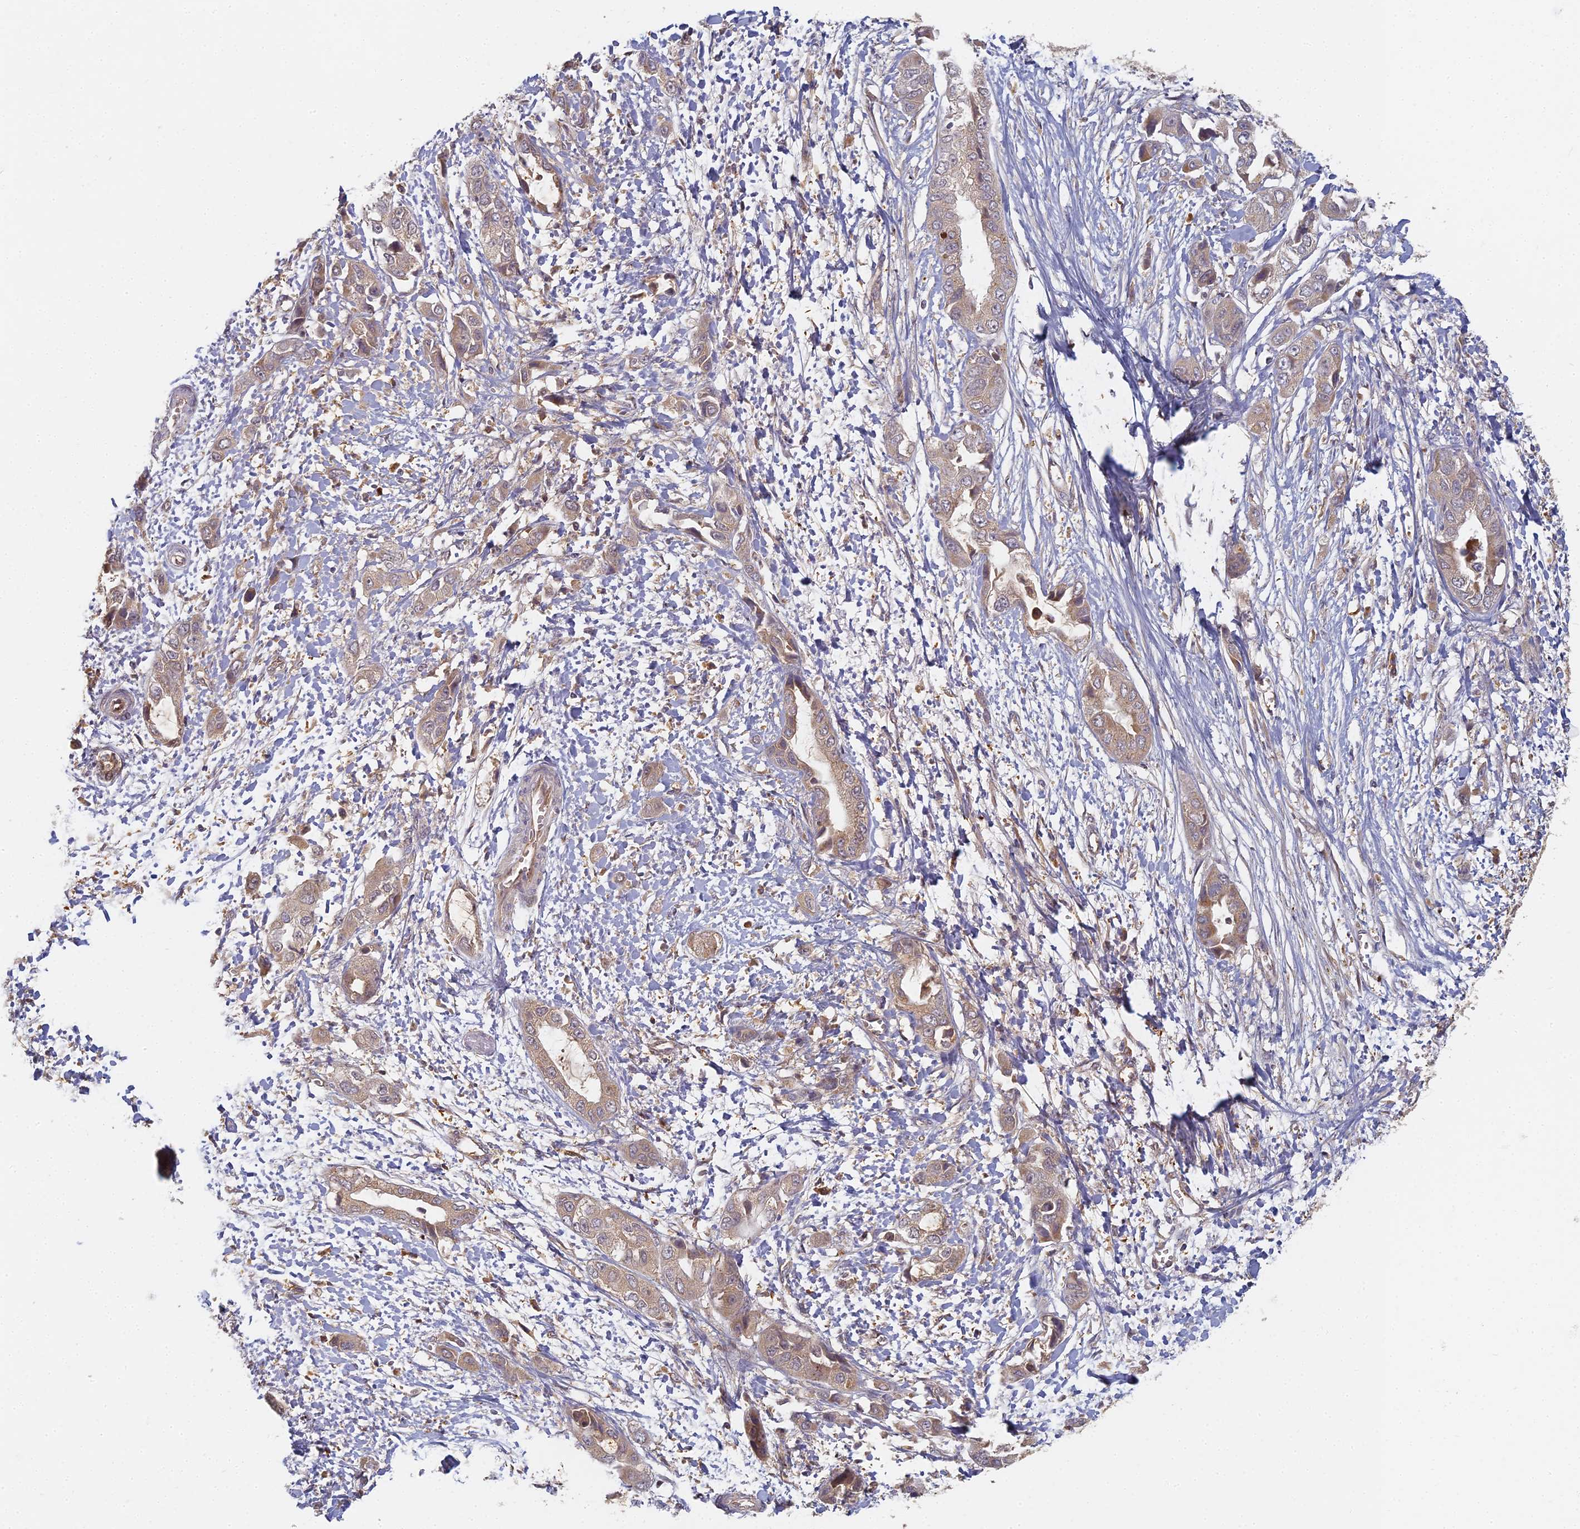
{"staining": {"intensity": "weak", "quantity": ">75%", "location": "cytoplasmic/membranous"}, "tissue": "liver cancer", "cell_type": "Tumor cells", "image_type": "cancer", "snomed": [{"axis": "morphology", "description": "Cholangiocarcinoma"}, {"axis": "topography", "description": "Liver"}], "caption": "Liver cholangiocarcinoma stained for a protein (brown) exhibits weak cytoplasmic/membranous positive positivity in approximately >75% of tumor cells.", "gene": "INO80D", "patient": {"sex": "female", "age": 52}}